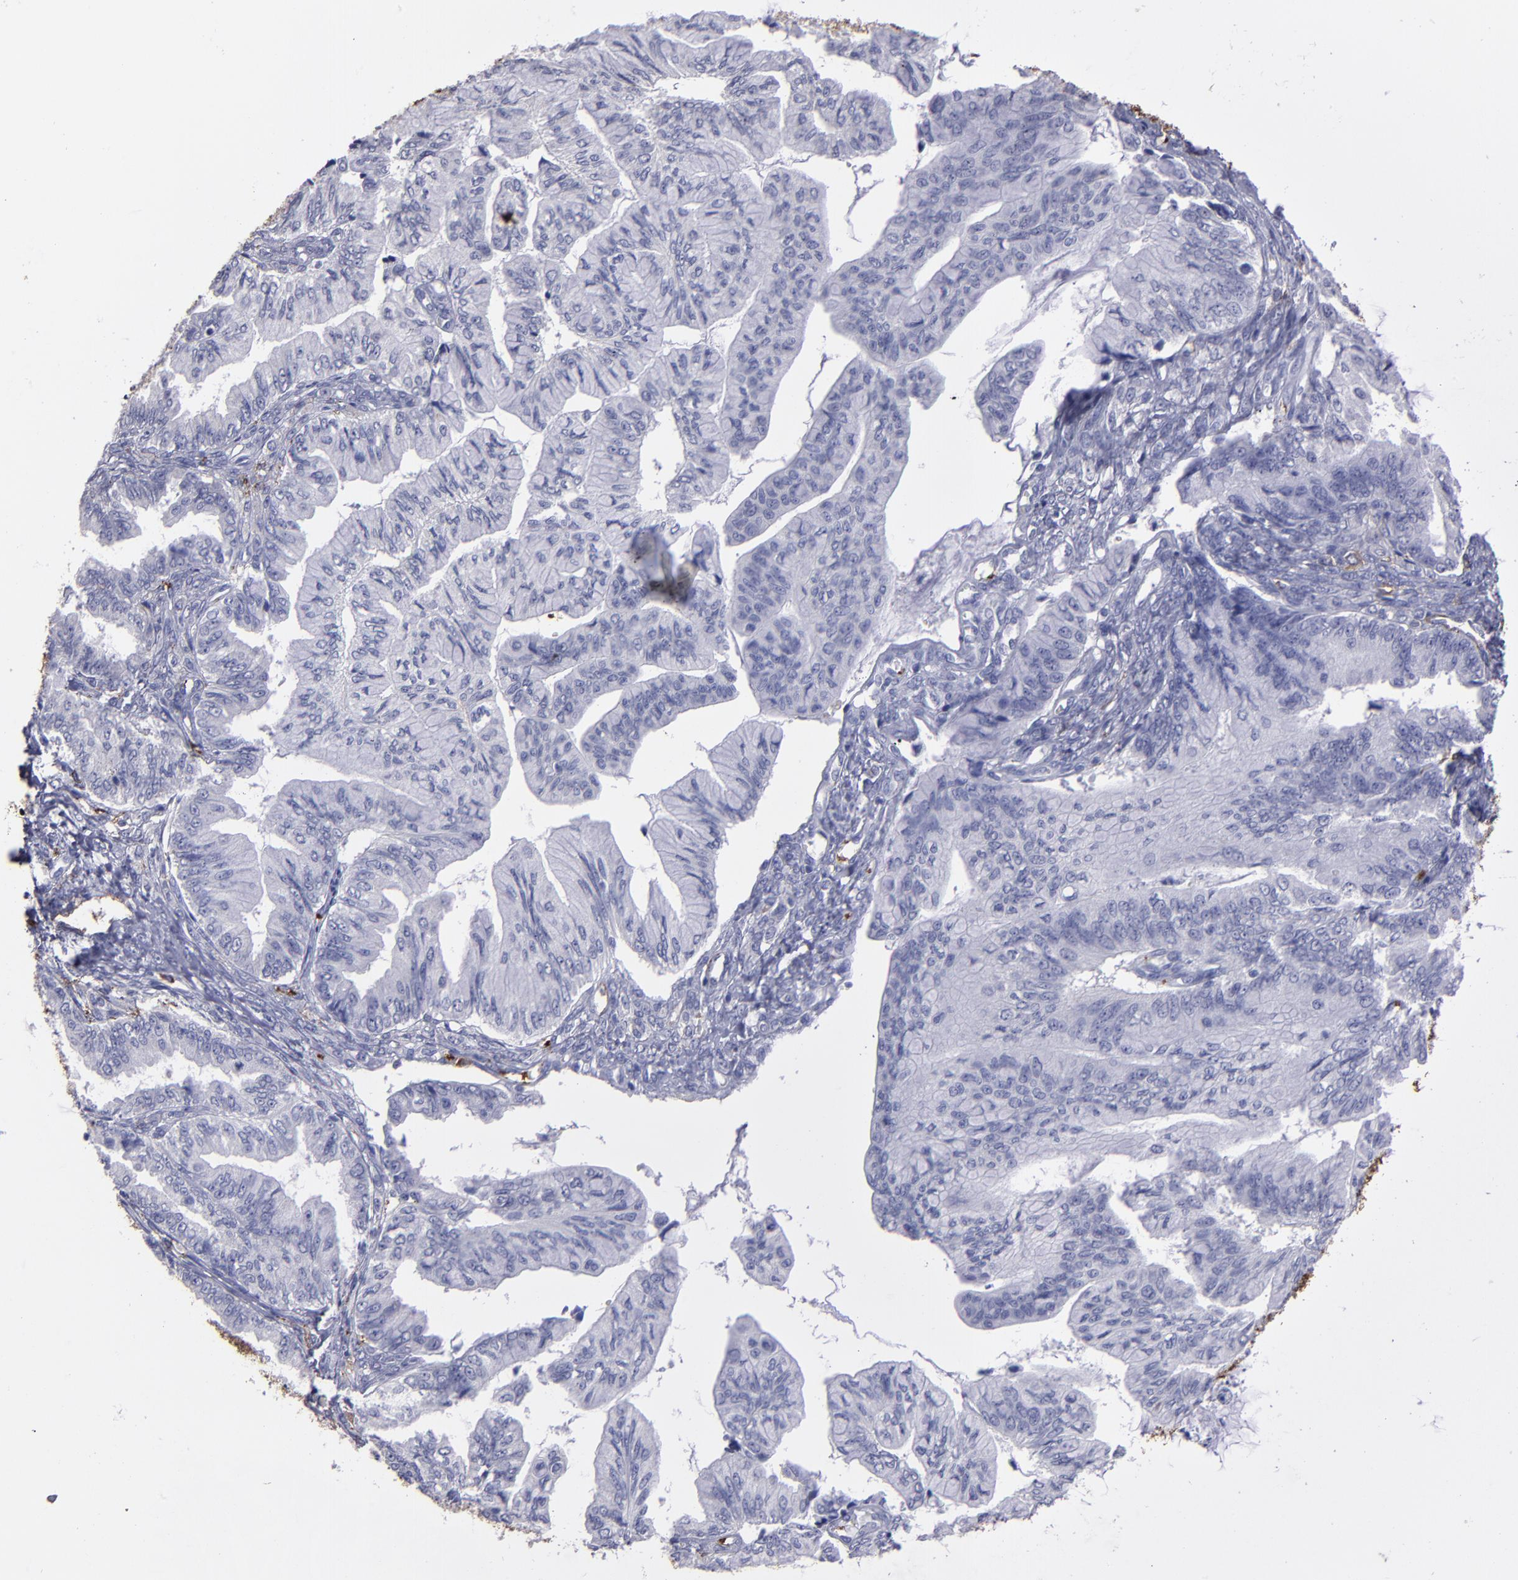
{"staining": {"intensity": "negative", "quantity": "none", "location": "none"}, "tissue": "ovarian cancer", "cell_type": "Tumor cells", "image_type": "cancer", "snomed": [{"axis": "morphology", "description": "Cystadenocarcinoma, mucinous, NOS"}, {"axis": "topography", "description": "Ovary"}], "caption": "Immunohistochemistry histopathology image of ovarian cancer stained for a protein (brown), which exhibits no staining in tumor cells.", "gene": "CD36", "patient": {"sex": "female", "age": 36}}